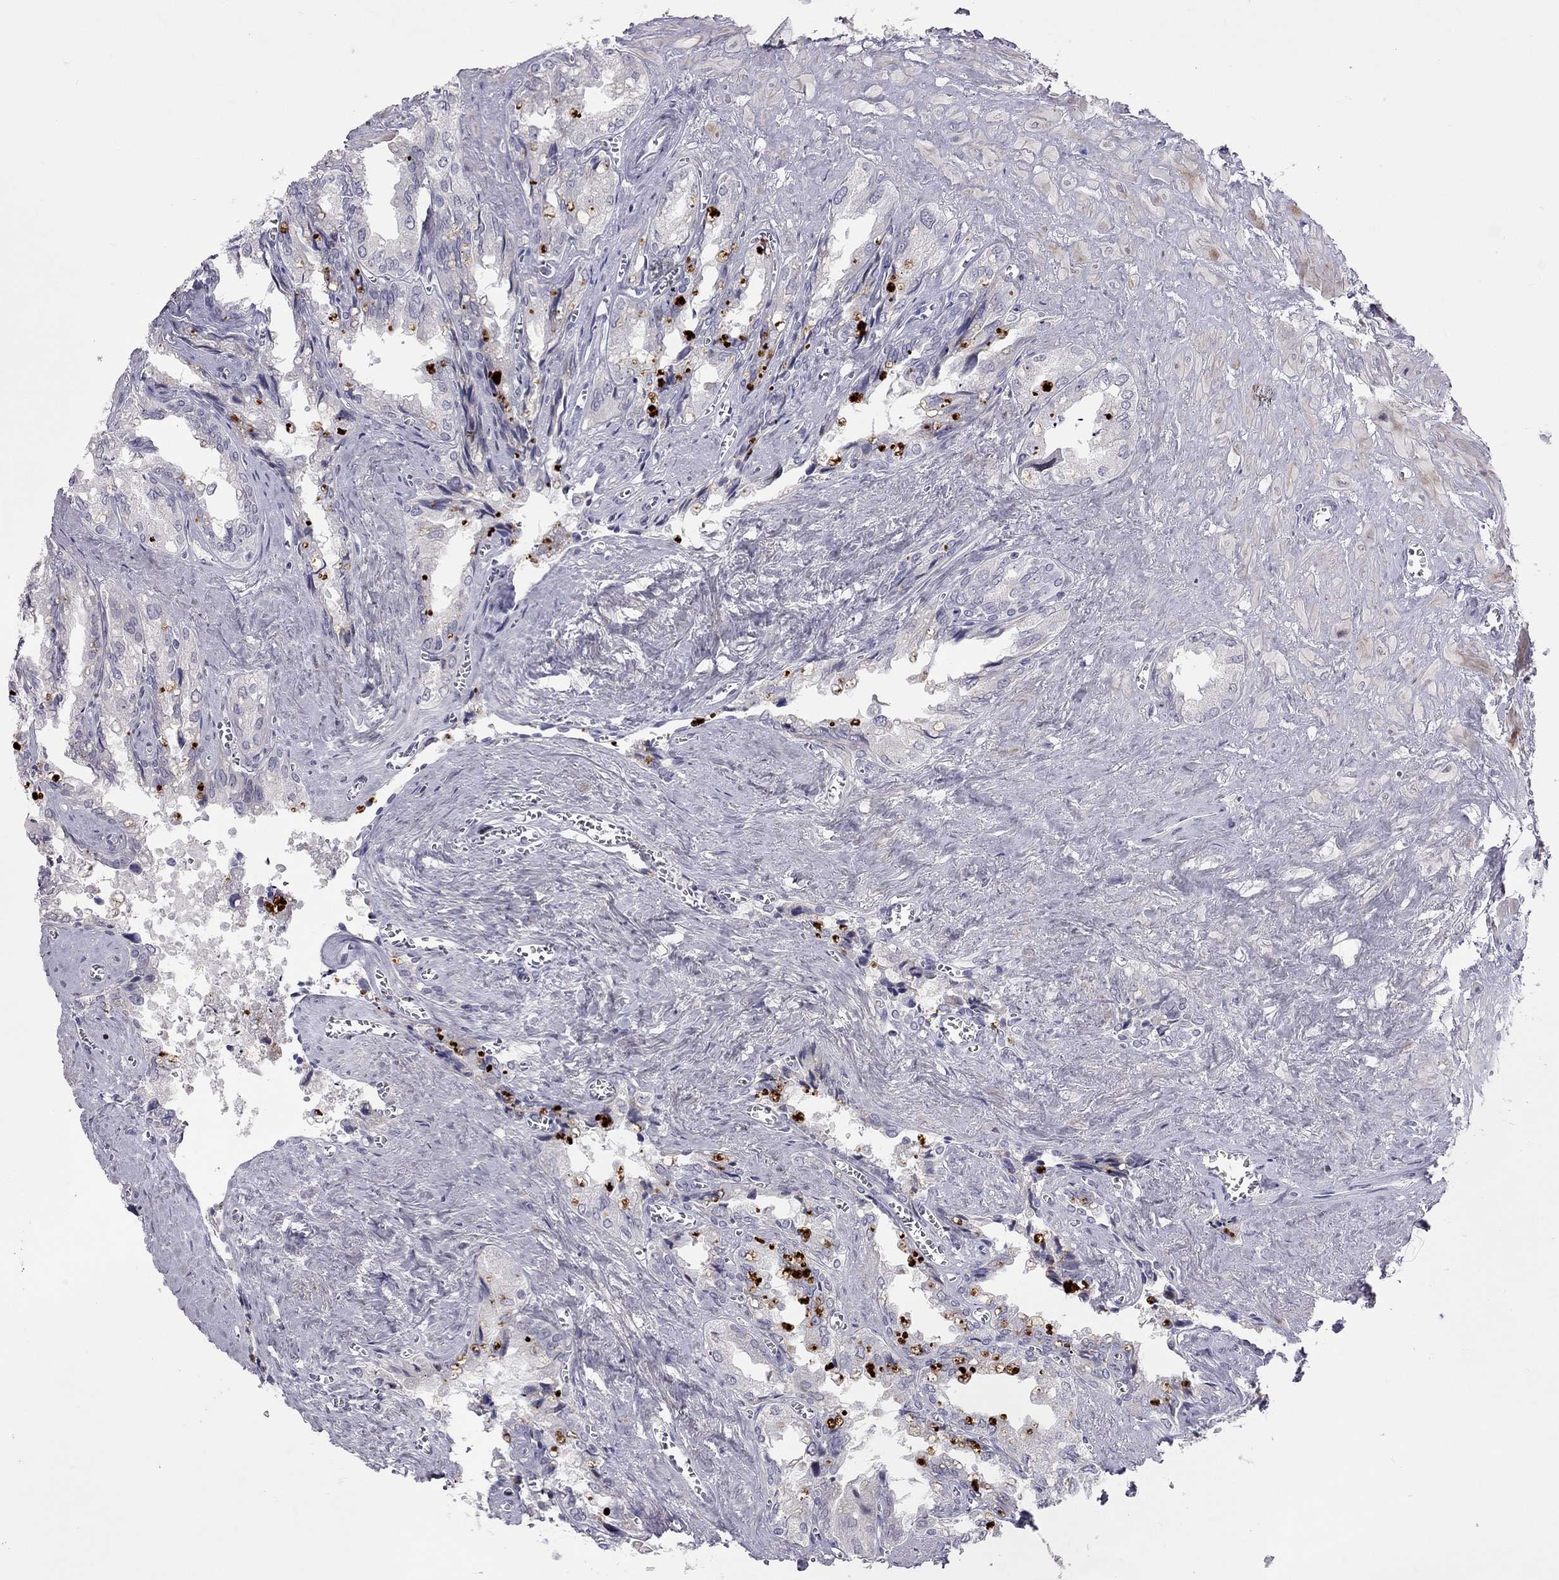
{"staining": {"intensity": "negative", "quantity": "none", "location": "none"}, "tissue": "seminal vesicle", "cell_type": "Glandular cells", "image_type": "normal", "snomed": [{"axis": "morphology", "description": "Normal tissue, NOS"}, {"axis": "topography", "description": "Seminal veicle"}], "caption": "Seminal vesicle stained for a protein using immunohistochemistry (IHC) displays no staining glandular cells.", "gene": "C8orf88", "patient": {"sex": "male", "age": 67}}